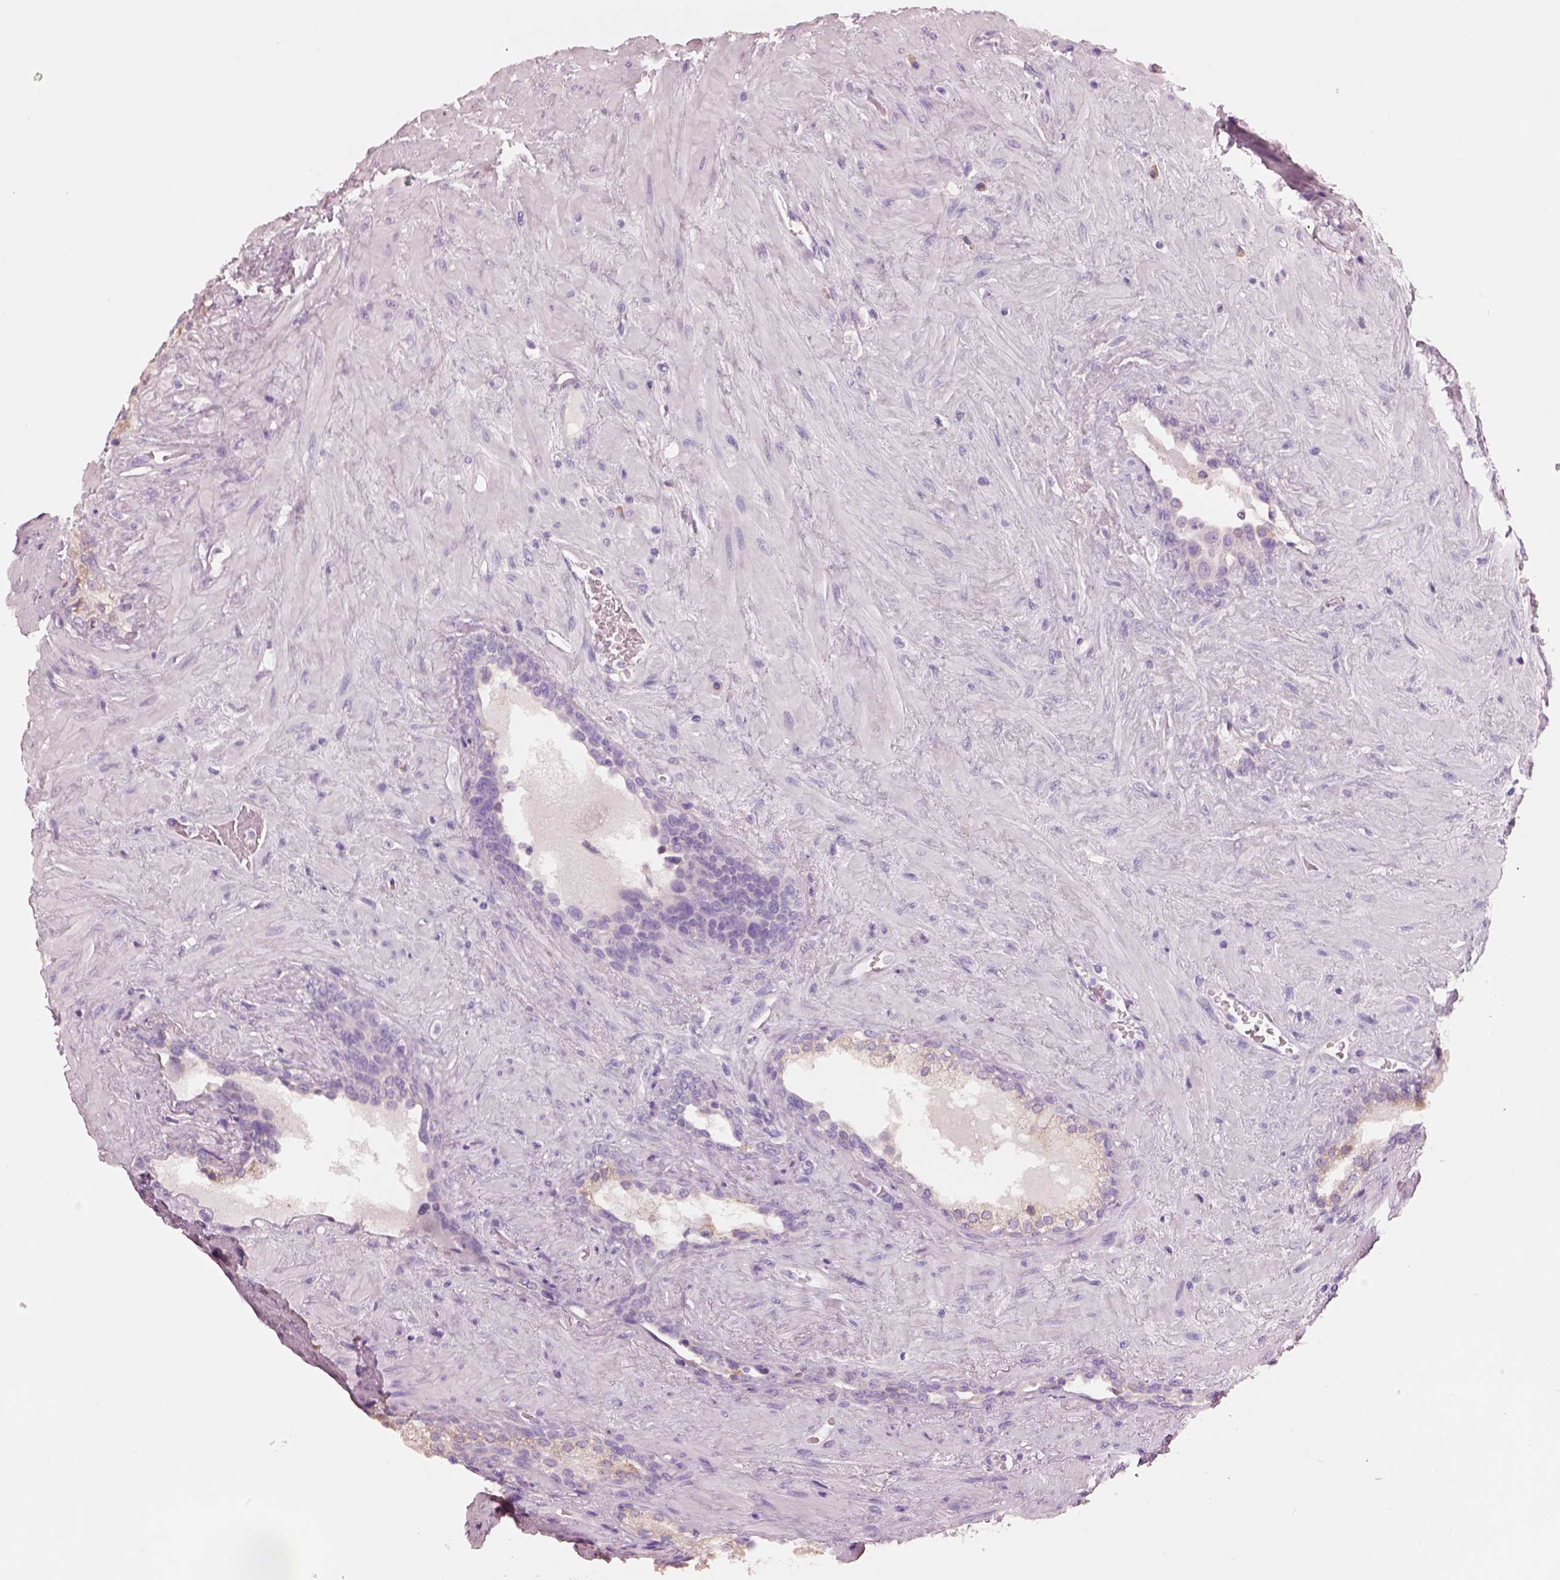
{"staining": {"intensity": "negative", "quantity": "none", "location": "none"}, "tissue": "prostate", "cell_type": "Glandular cells", "image_type": "normal", "snomed": [{"axis": "morphology", "description": "Normal tissue, NOS"}, {"axis": "topography", "description": "Prostate"}], "caption": "Immunohistochemistry (IHC) histopathology image of normal prostate: prostate stained with DAB demonstrates no significant protein expression in glandular cells.", "gene": "PNOC", "patient": {"sex": "male", "age": 63}}